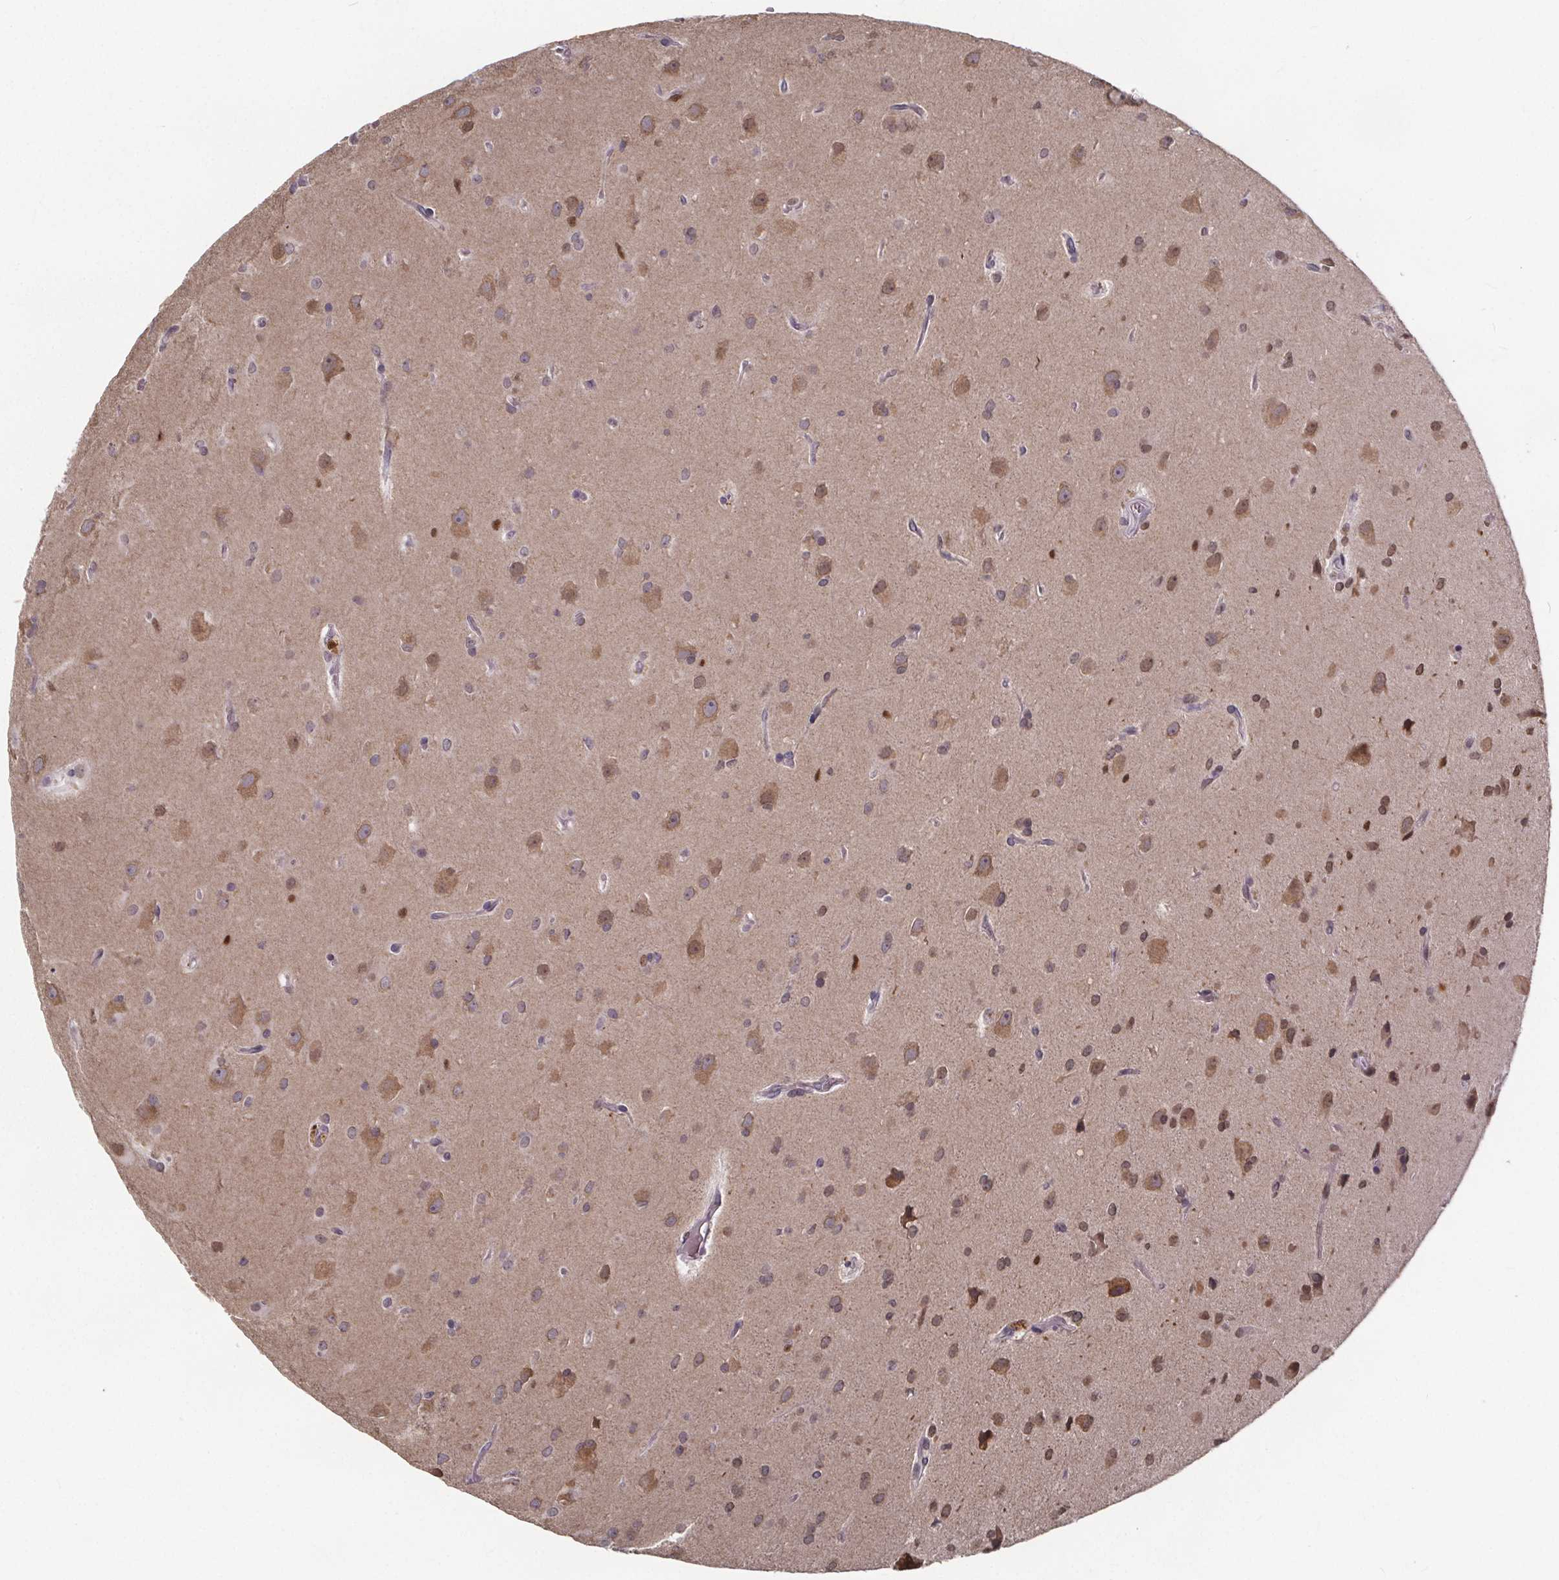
{"staining": {"intensity": "negative", "quantity": "none", "location": "none"}, "tissue": "glioma", "cell_type": "Tumor cells", "image_type": "cancer", "snomed": [{"axis": "morphology", "description": "Glioma, malignant, Low grade"}, {"axis": "topography", "description": "Brain"}], "caption": "The immunohistochemistry (IHC) histopathology image has no significant expression in tumor cells of glioma tissue. Brightfield microscopy of immunohistochemistry stained with DAB (3,3'-diaminobenzidine) (brown) and hematoxylin (blue), captured at high magnification.", "gene": "FAM181B", "patient": {"sex": "male", "age": 58}}